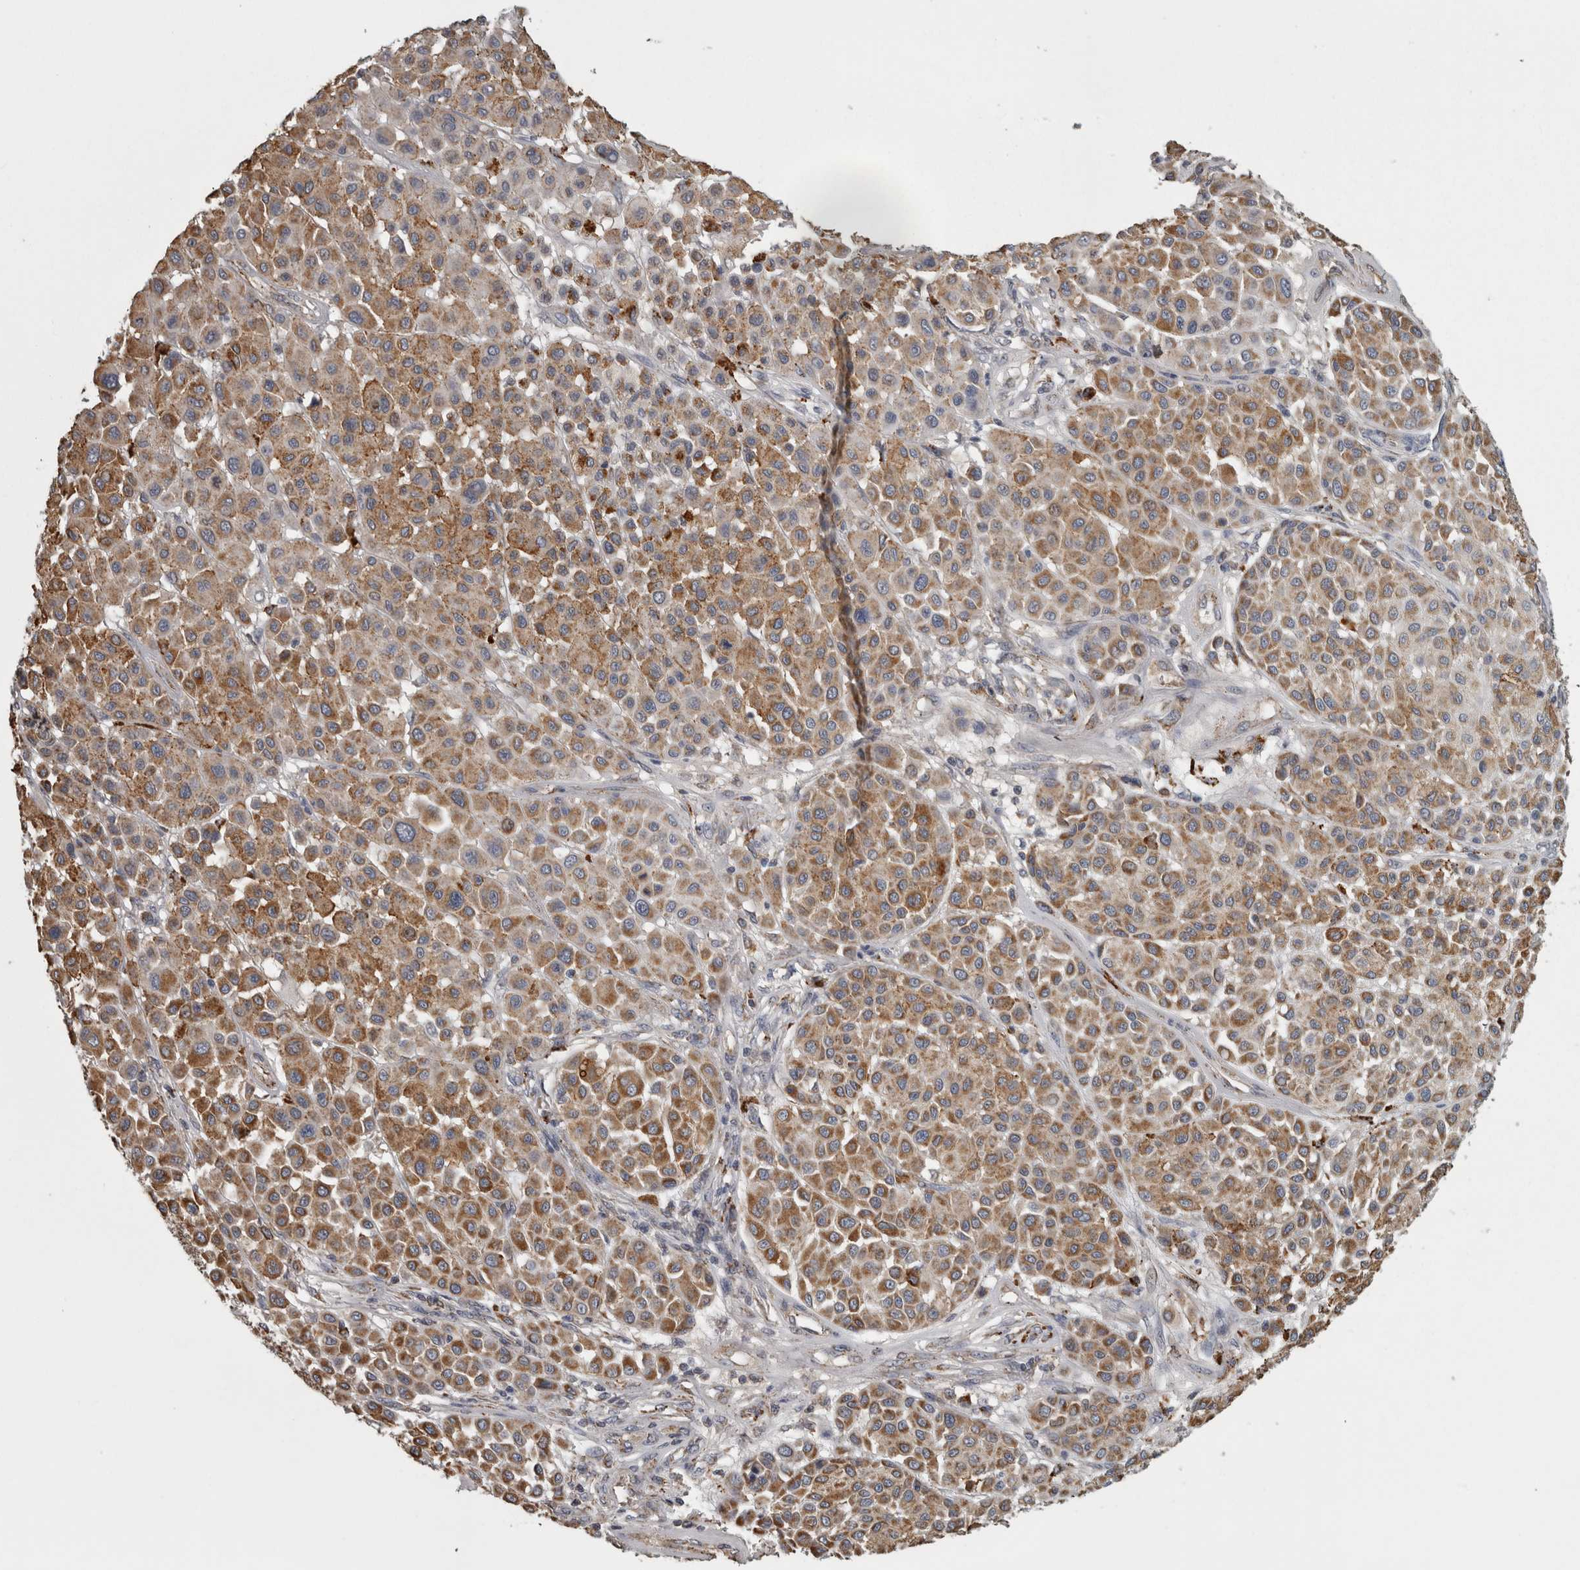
{"staining": {"intensity": "moderate", "quantity": ">75%", "location": "cytoplasmic/membranous"}, "tissue": "melanoma", "cell_type": "Tumor cells", "image_type": "cancer", "snomed": [{"axis": "morphology", "description": "Malignant melanoma, Metastatic site"}, {"axis": "topography", "description": "Soft tissue"}], "caption": "A brown stain highlights moderate cytoplasmic/membranous expression of a protein in human malignant melanoma (metastatic site) tumor cells. (Stains: DAB (3,3'-diaminobenzidine) in brown, nuclei in blue, Microscopy: brightfield microscopy at high magnification).", "gene": "FRK", "patient": {"sex": "male", "age": 41}}